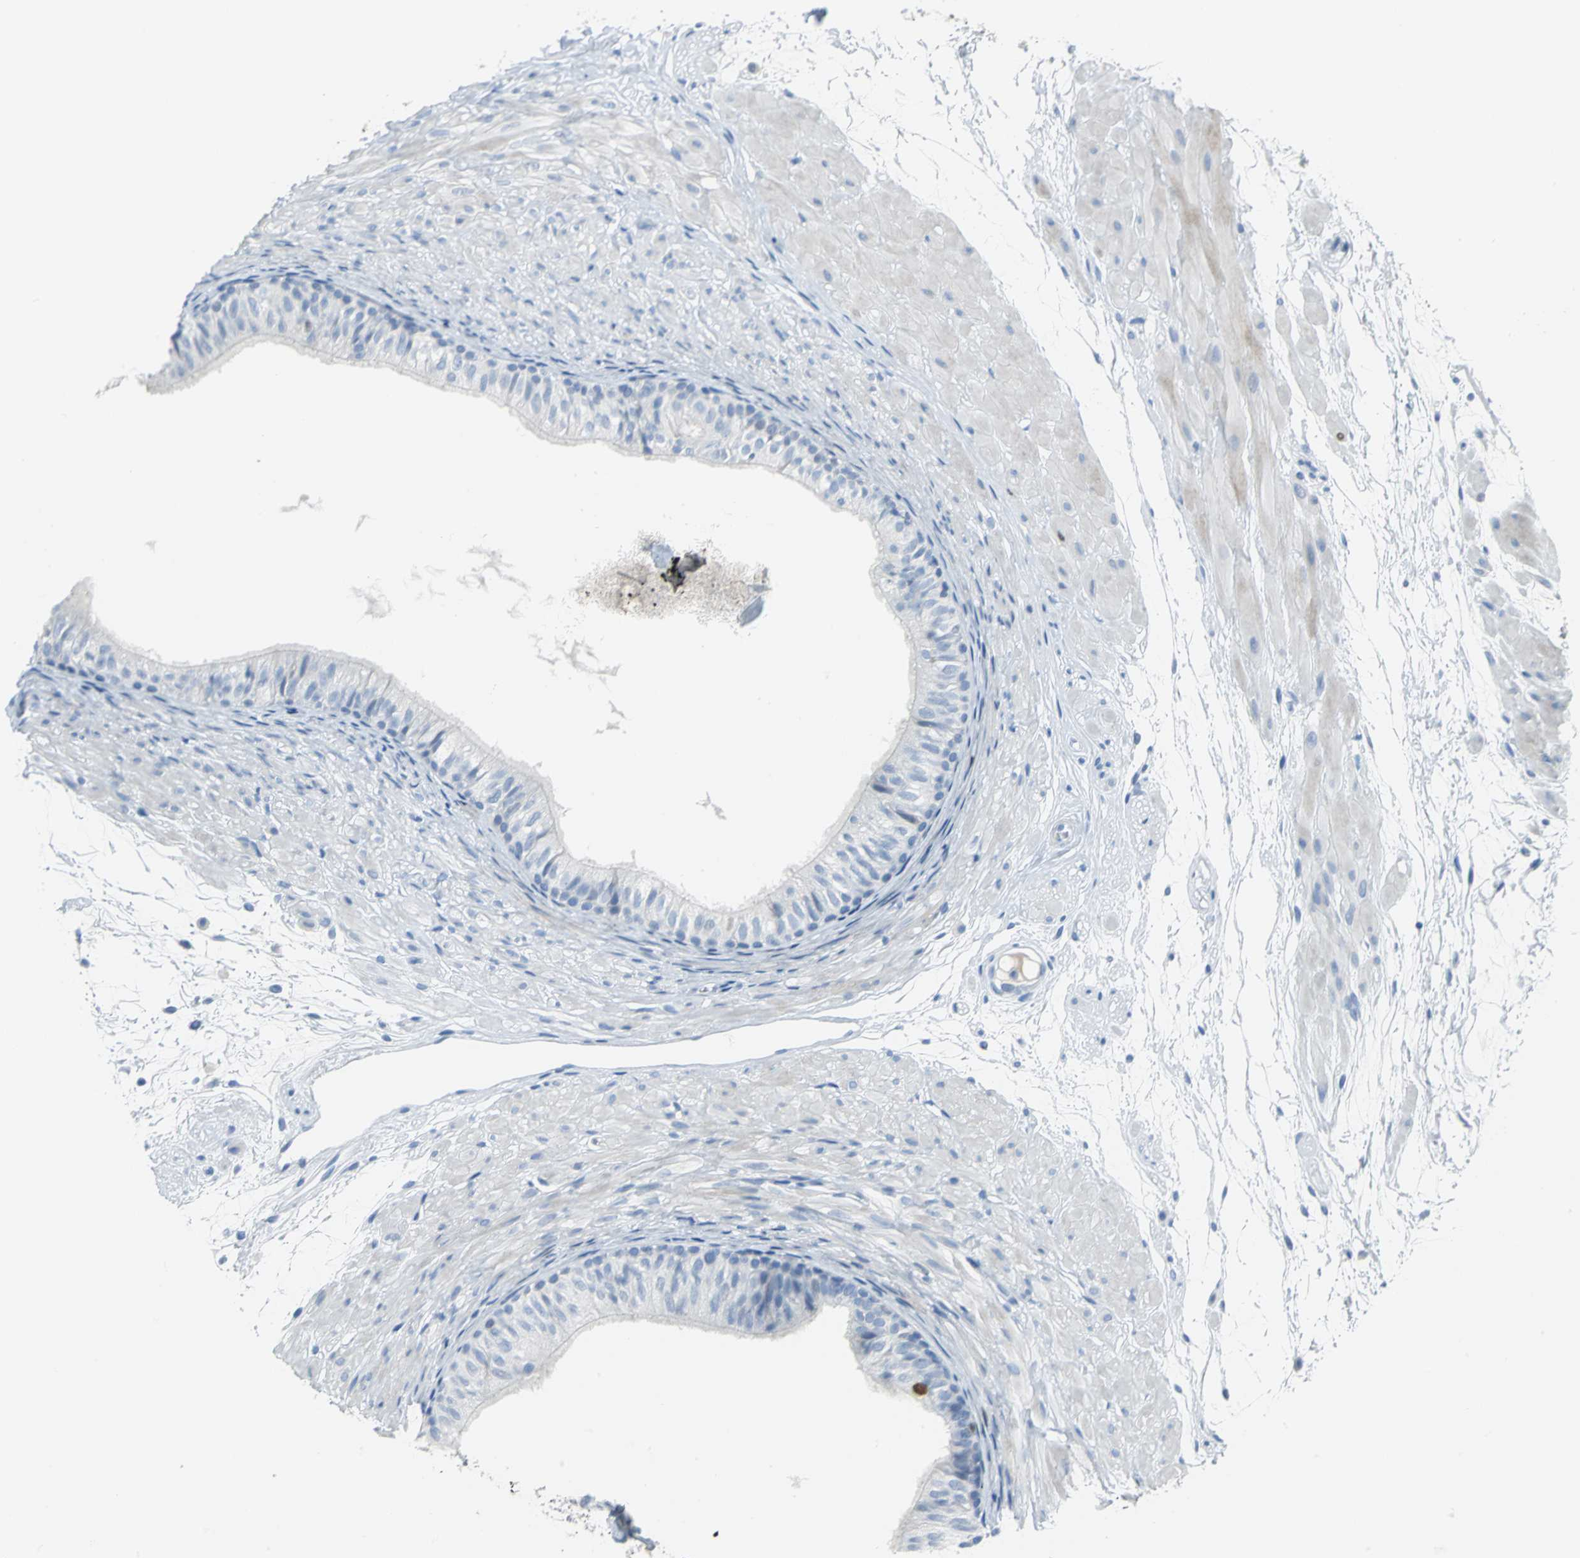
{"staining": {"intensity": "negative", "quantity": "none", "location": "none"}, "tissue": "epididymis", "cell_type": "Glandular cells", "image_type": "normal", "snomed": [{"axis": "morphology", "description": "Normal tissue, NOS"}, {"axis": "morphology", "description": "Atrophy, NOS"}, {"axis": "topography", "description": "Testis"}, {"axis": "topography", "description": "Epididymis"}], "caption": "High power microscopy histopathology image of an immunohistochemistry (IHC) micrograph of benign epididymis, revealing no significant expression in glandular cells. (Stains: DAB (3,3'-diaminobenzidine) IHC with hematoxylin counter stain, Microscopy: brightfield microscopy at high magnification).", "gene": "MCM3", "patient": {"sex": "male", "age": 18}}